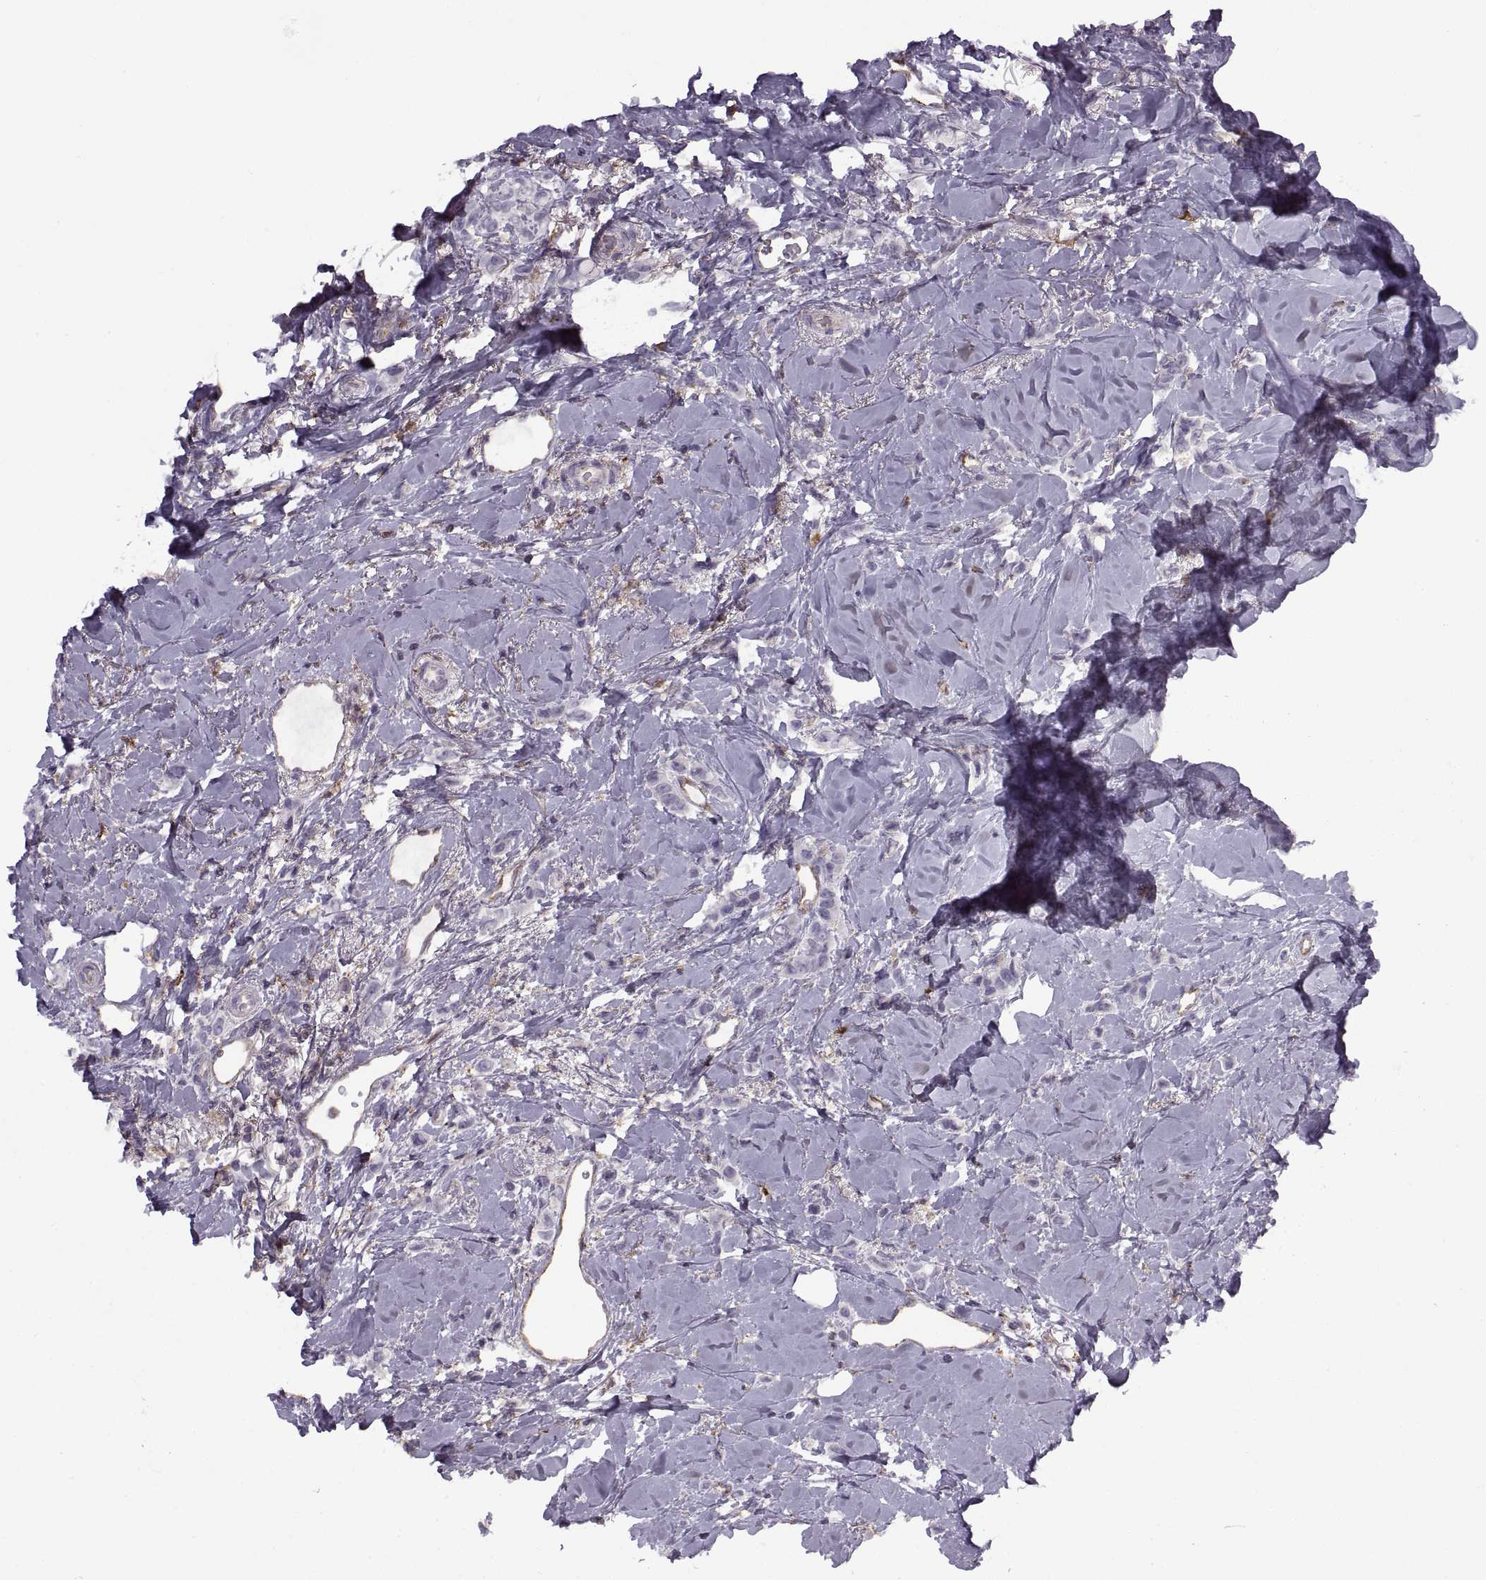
{"staining": {"intensity": "negative", "quantity": "none", "location": "none"}, "tissue": "breast cancer", "cell_type": "Tumor cells", "image_type": "cancer", "snomed": [{"axis": "morphology", "description": "Lobular carcinoma"}, {"axis": "topography", "description": "Breast"}], "caption": "A histopathology image of human lobular carcinoma (breast) is negative for staining in tumor cells.", "gene": "RALB", "patient": {"sex": "female", "age": 66}}